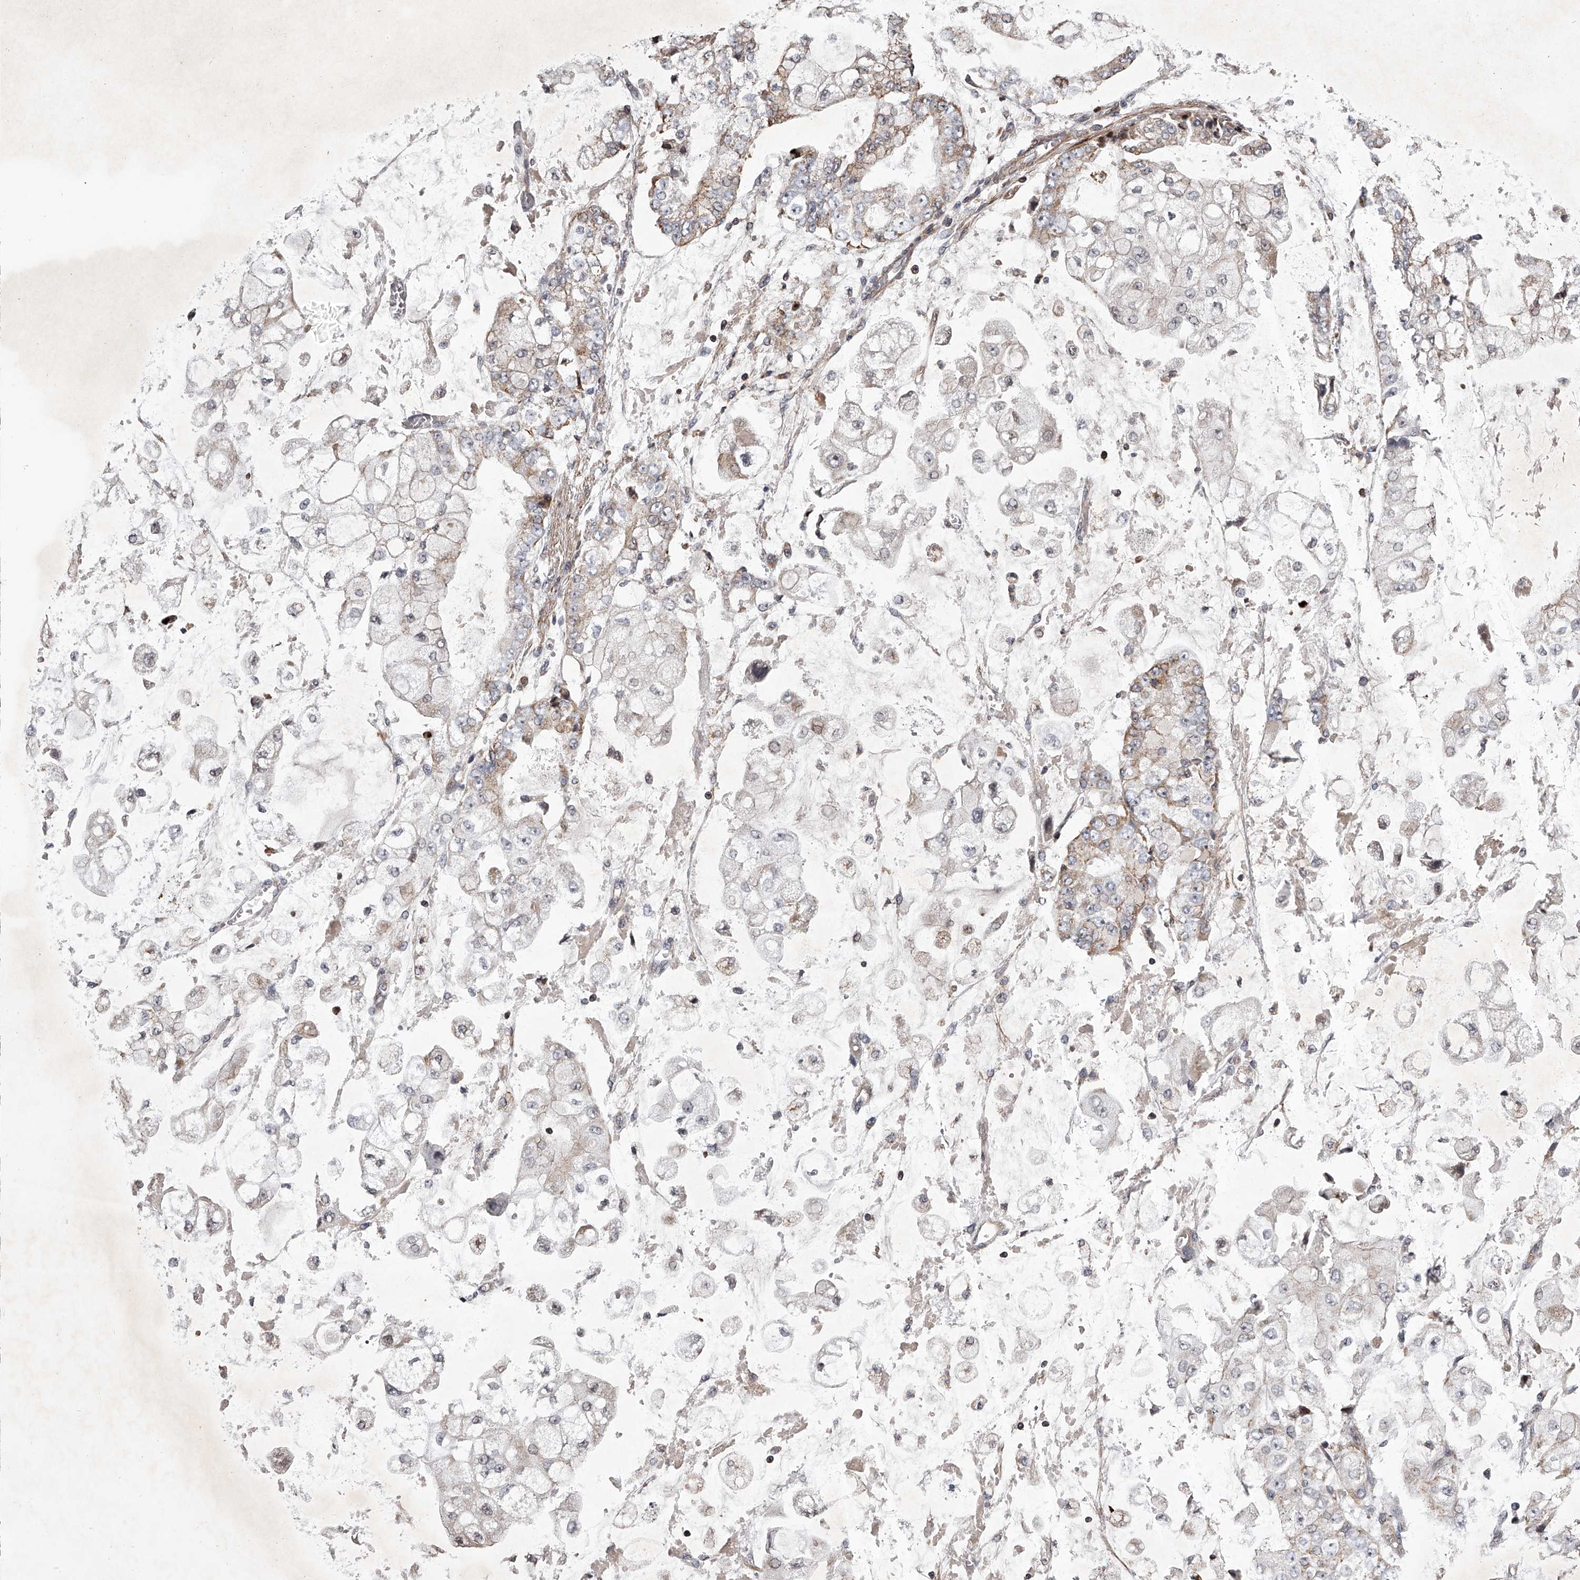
{"staining": {"intensity": "weak", "quantity": "25%-75%", "location": "cytoplasmic/membranous"}, "tissue": "stomach cancer", "cell_type": "Tumor cells", "image_type": "cancer", "snomed": [{"axis": "morphology", "description": "Adenocarcinoma, NOS"}, {"axis": "topography", "description": "Stomach"}], "caption": "This histopathology image demonstrates immunohistochemistry staining of adenocarcinoma (stomach), with low weak cytoplasmic/membranous staining in approximately 25%-75% of tumor cells.", "gene": "RRP36", "patient": {"sex": "male", "age": 76}}